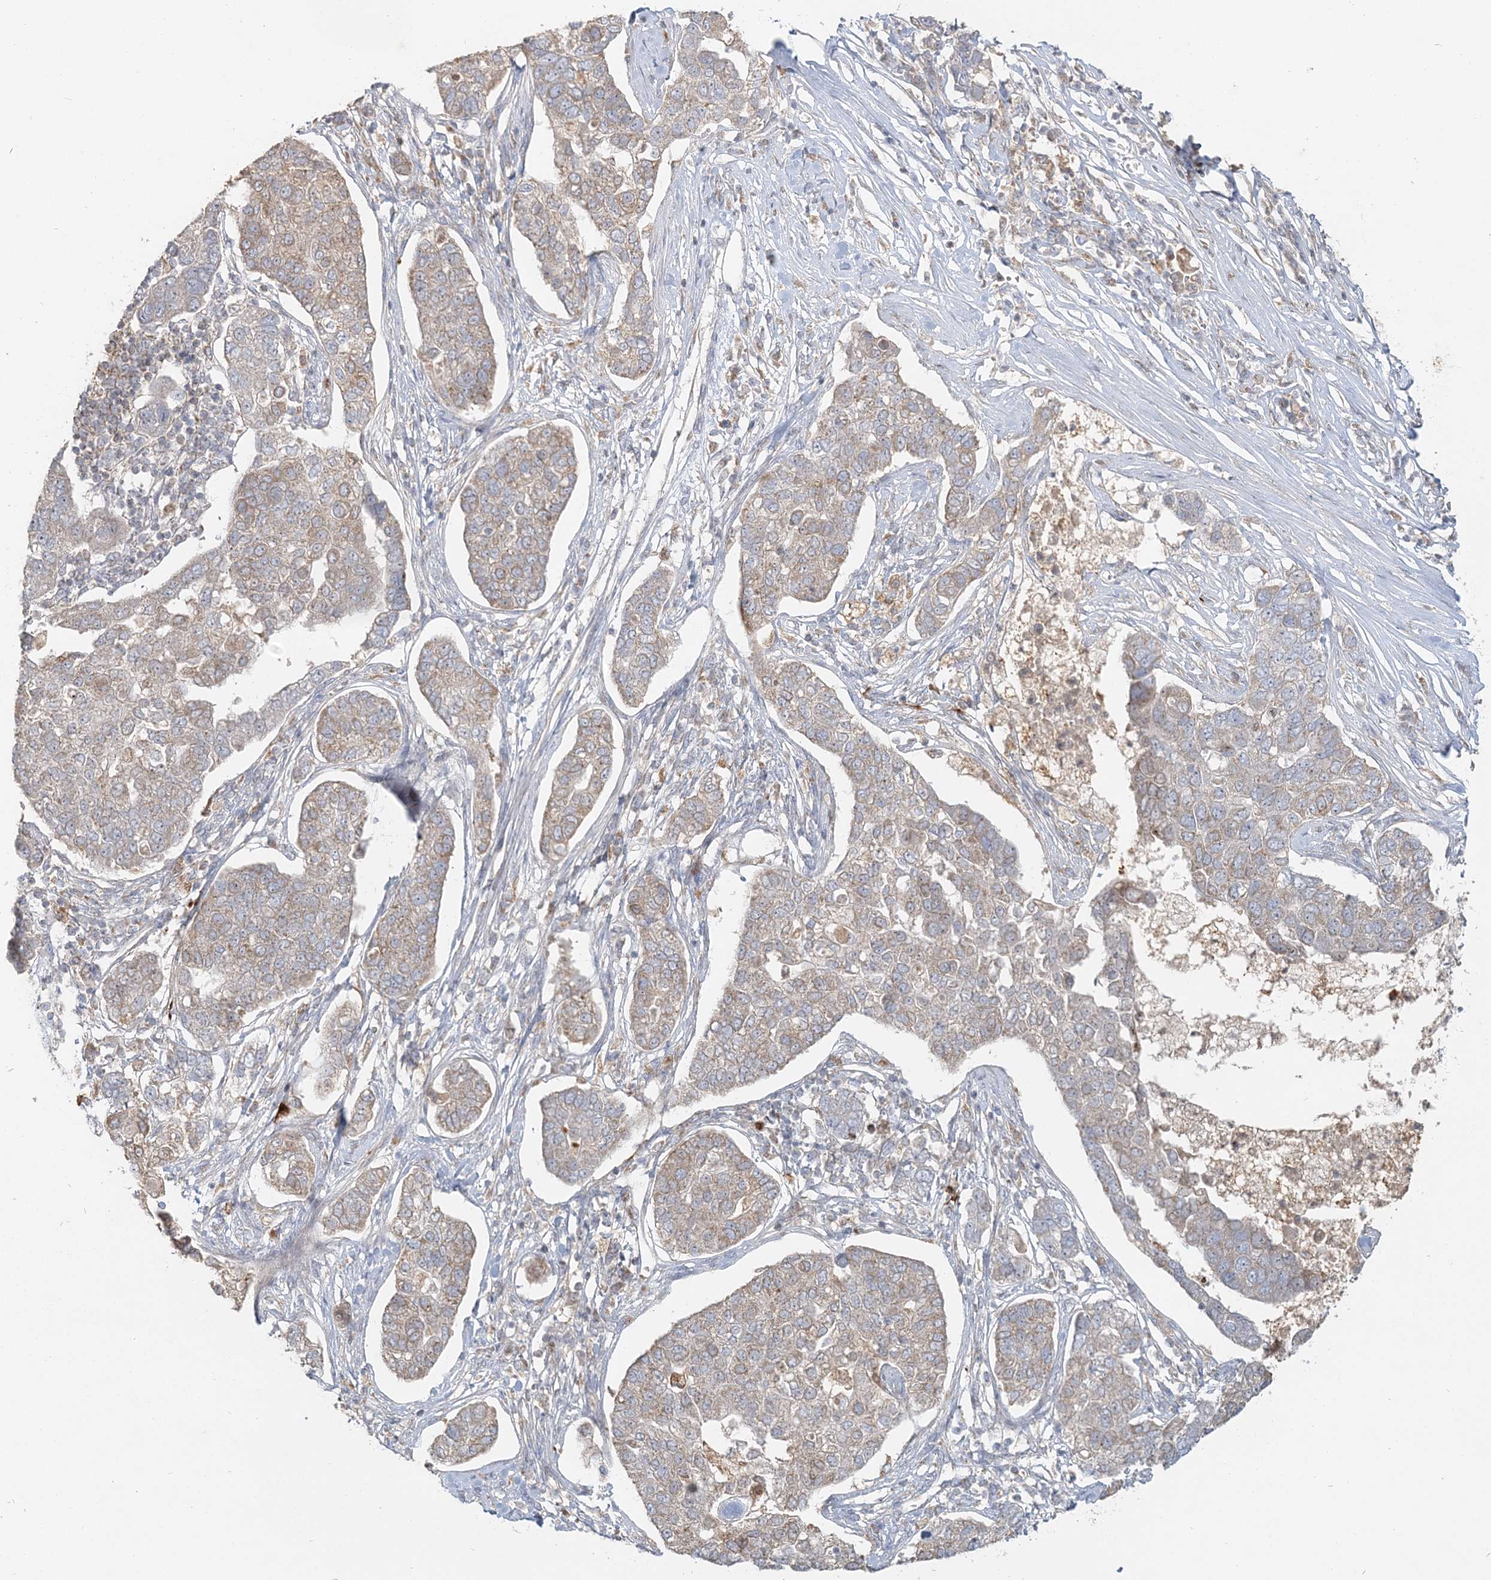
{"staining": {"intensity": "weak", "quantity": "25%-75%", "location": "cytoplasmic/membranous"}, "tissue": "pancreatic cancer", "cell_type": "Tumor cells", "image_type": "cancer", "snomed": [{"axis": "morphology", "description": "Adenocarcinoma, NOS"}, {"axis": "topography", "description": "Pancreas"}], "caption": "Tumor cells show low levels of weak cytoplasmic/membranous staining in approximately 25%-75% of cells in human pancreatic cancer (adenocarcinoma).", "gene": "RAB14", "patient": {"sex": "female", "age": 61}}